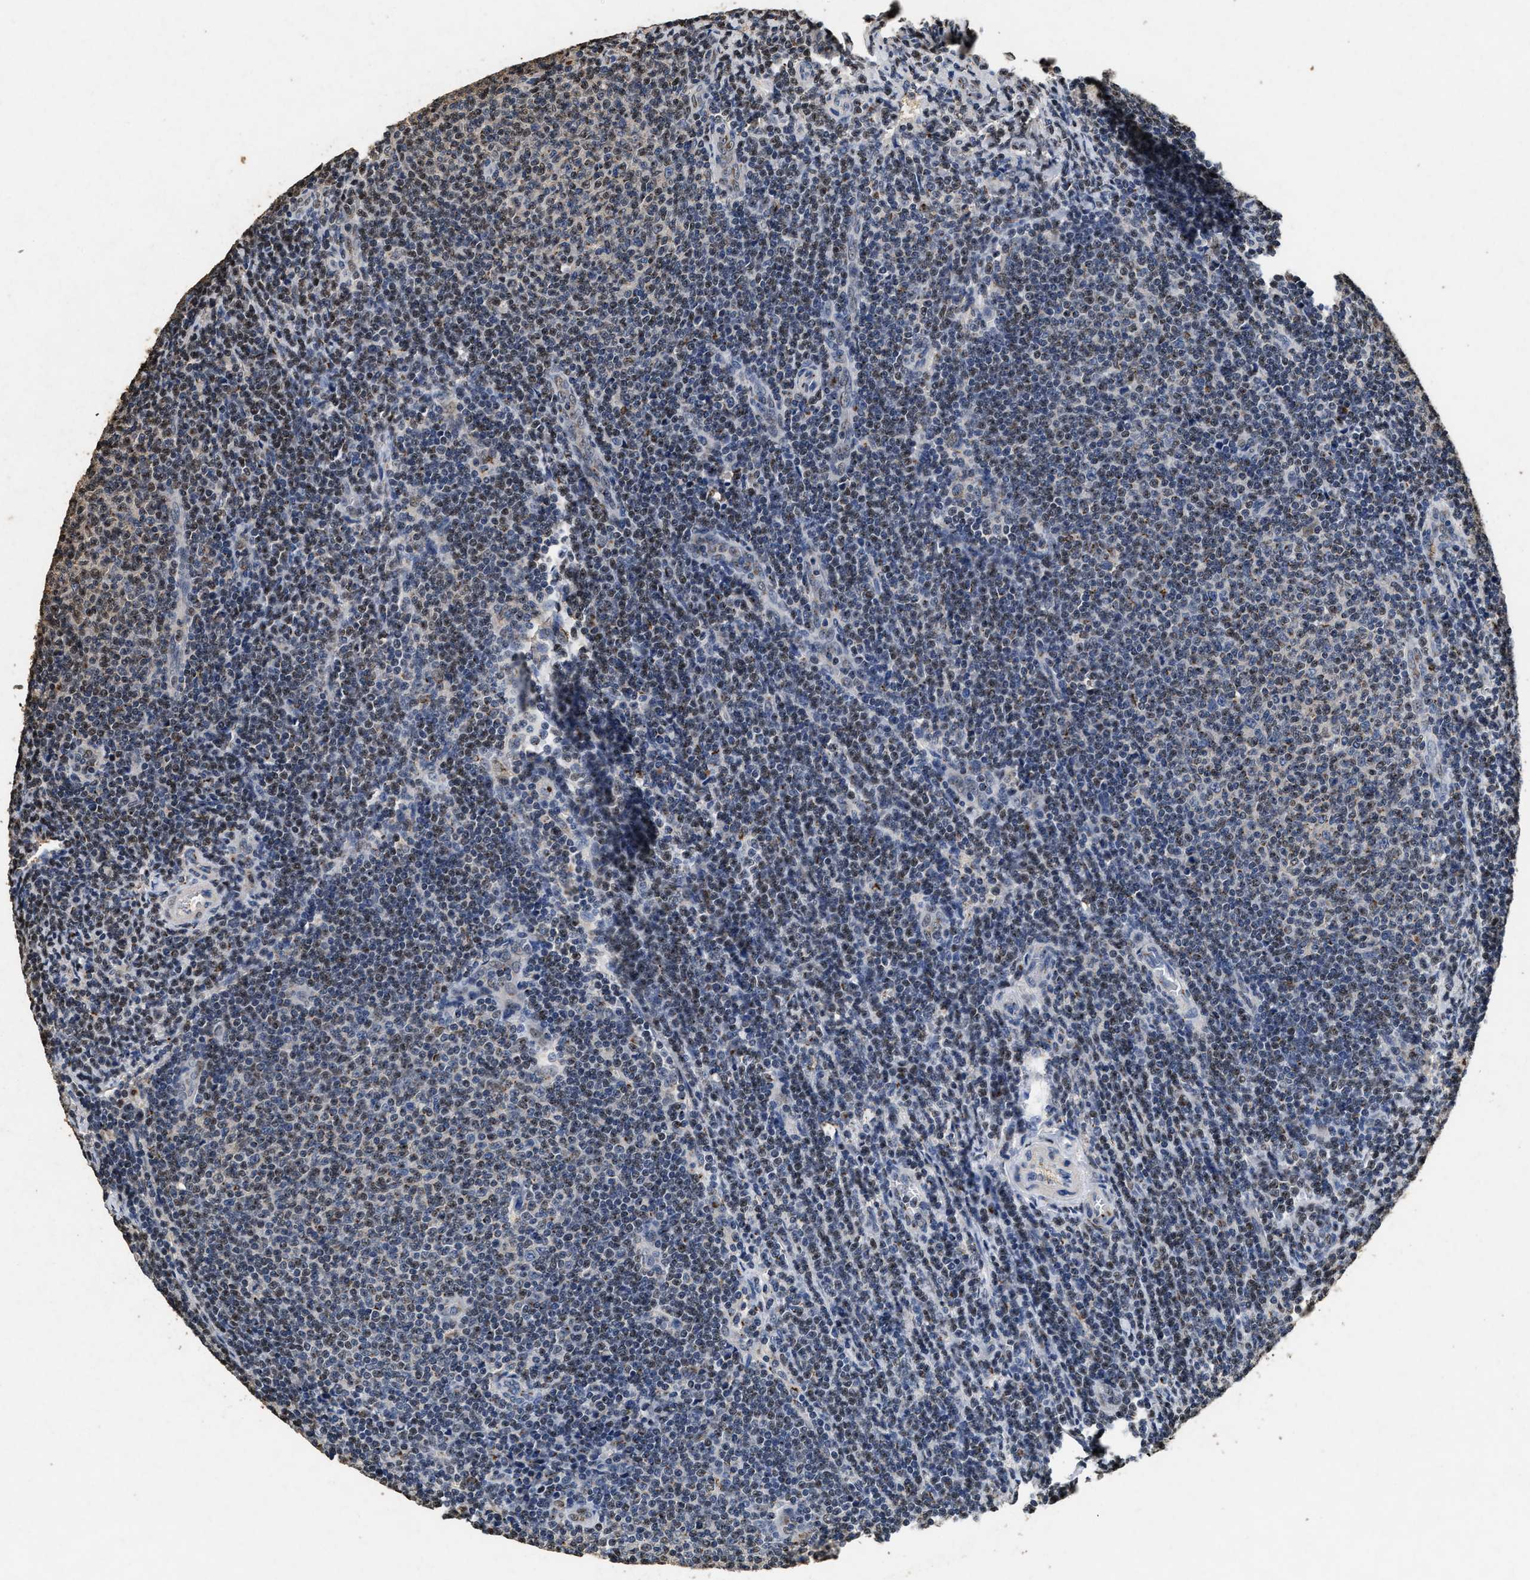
{"staining": {"intensity": "weak", "quantity": "25%-75%", "location": "nuclear"}, "tissue": "lymphoma", "cell_type": "Tumor cells", "image_type": "cancer", "snomed": [{"axis": "morphology", "description": "Malignant lymphoma, non-Hodgkin's type, Low grade"}, {"axis": "topography", "description": "Lymph node"}], "caption": "The photomicrograph demonstrates immunohistochemical staining of lymphoma. There is weak nuclear positivity is identified in approximately 25%-75% of tumor cells.", "gene": "TPST2", "patient": {"sex": "male", "age": 66}}